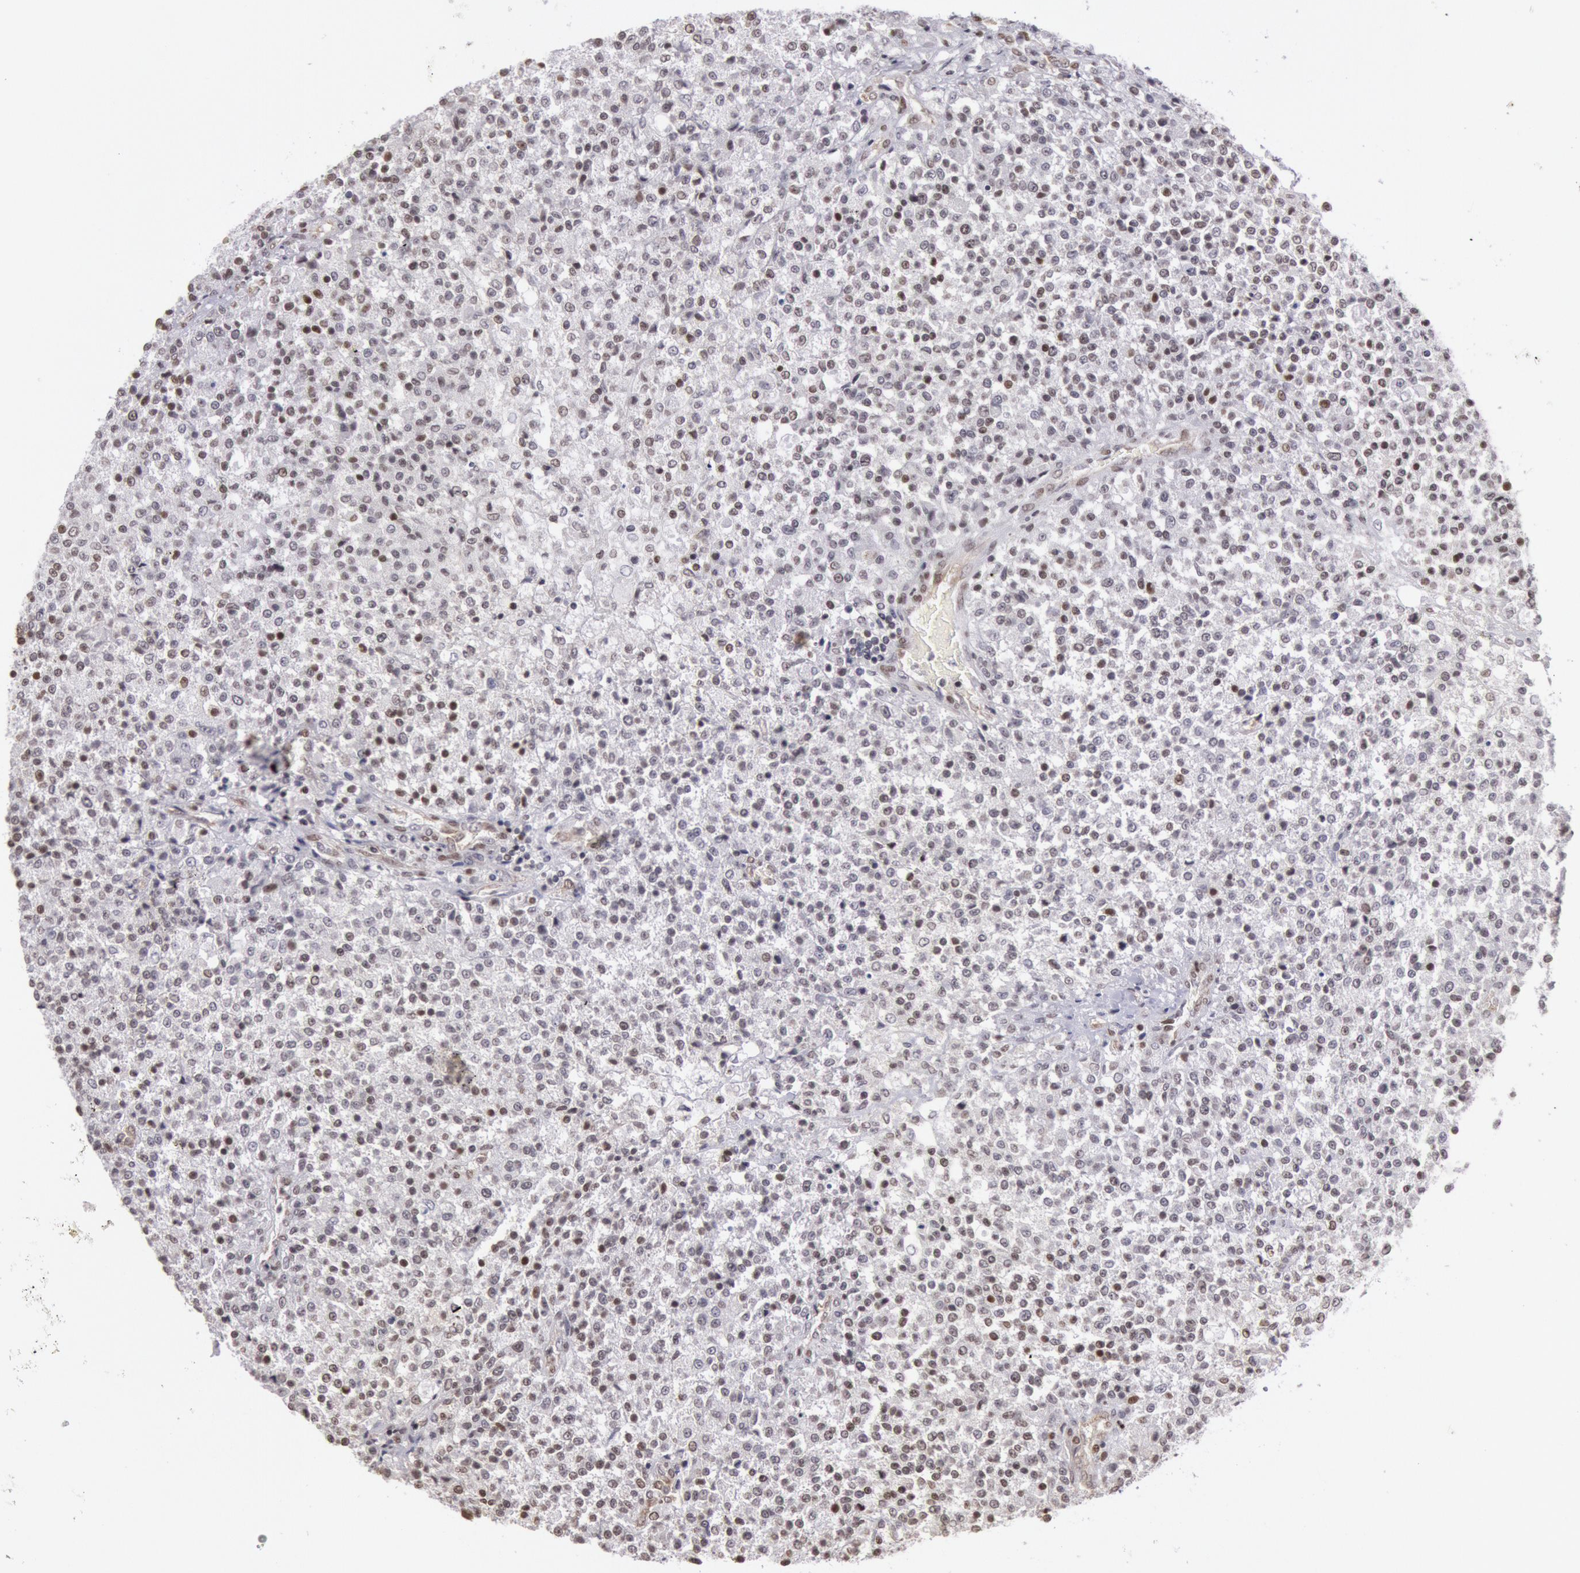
{"staining": {"intensity": "weak", "quantity": "<25%", "location": "nuclear"}, "tissue": "testis cancer", "cell_type": "Tumor cells", "image_type": "cancer", "snomed": [{"axis": "morphology", "description": "Seminoma, NOS"}, {"axis": "topography", "description": "Testis"}], "caption": "DAB immunohistochemical staining of human testis cancer (seminoma) exhibits no significant staining in tumor cells.", "gene": "NKAP", "patient": {"sex": "male", "age": 59}}